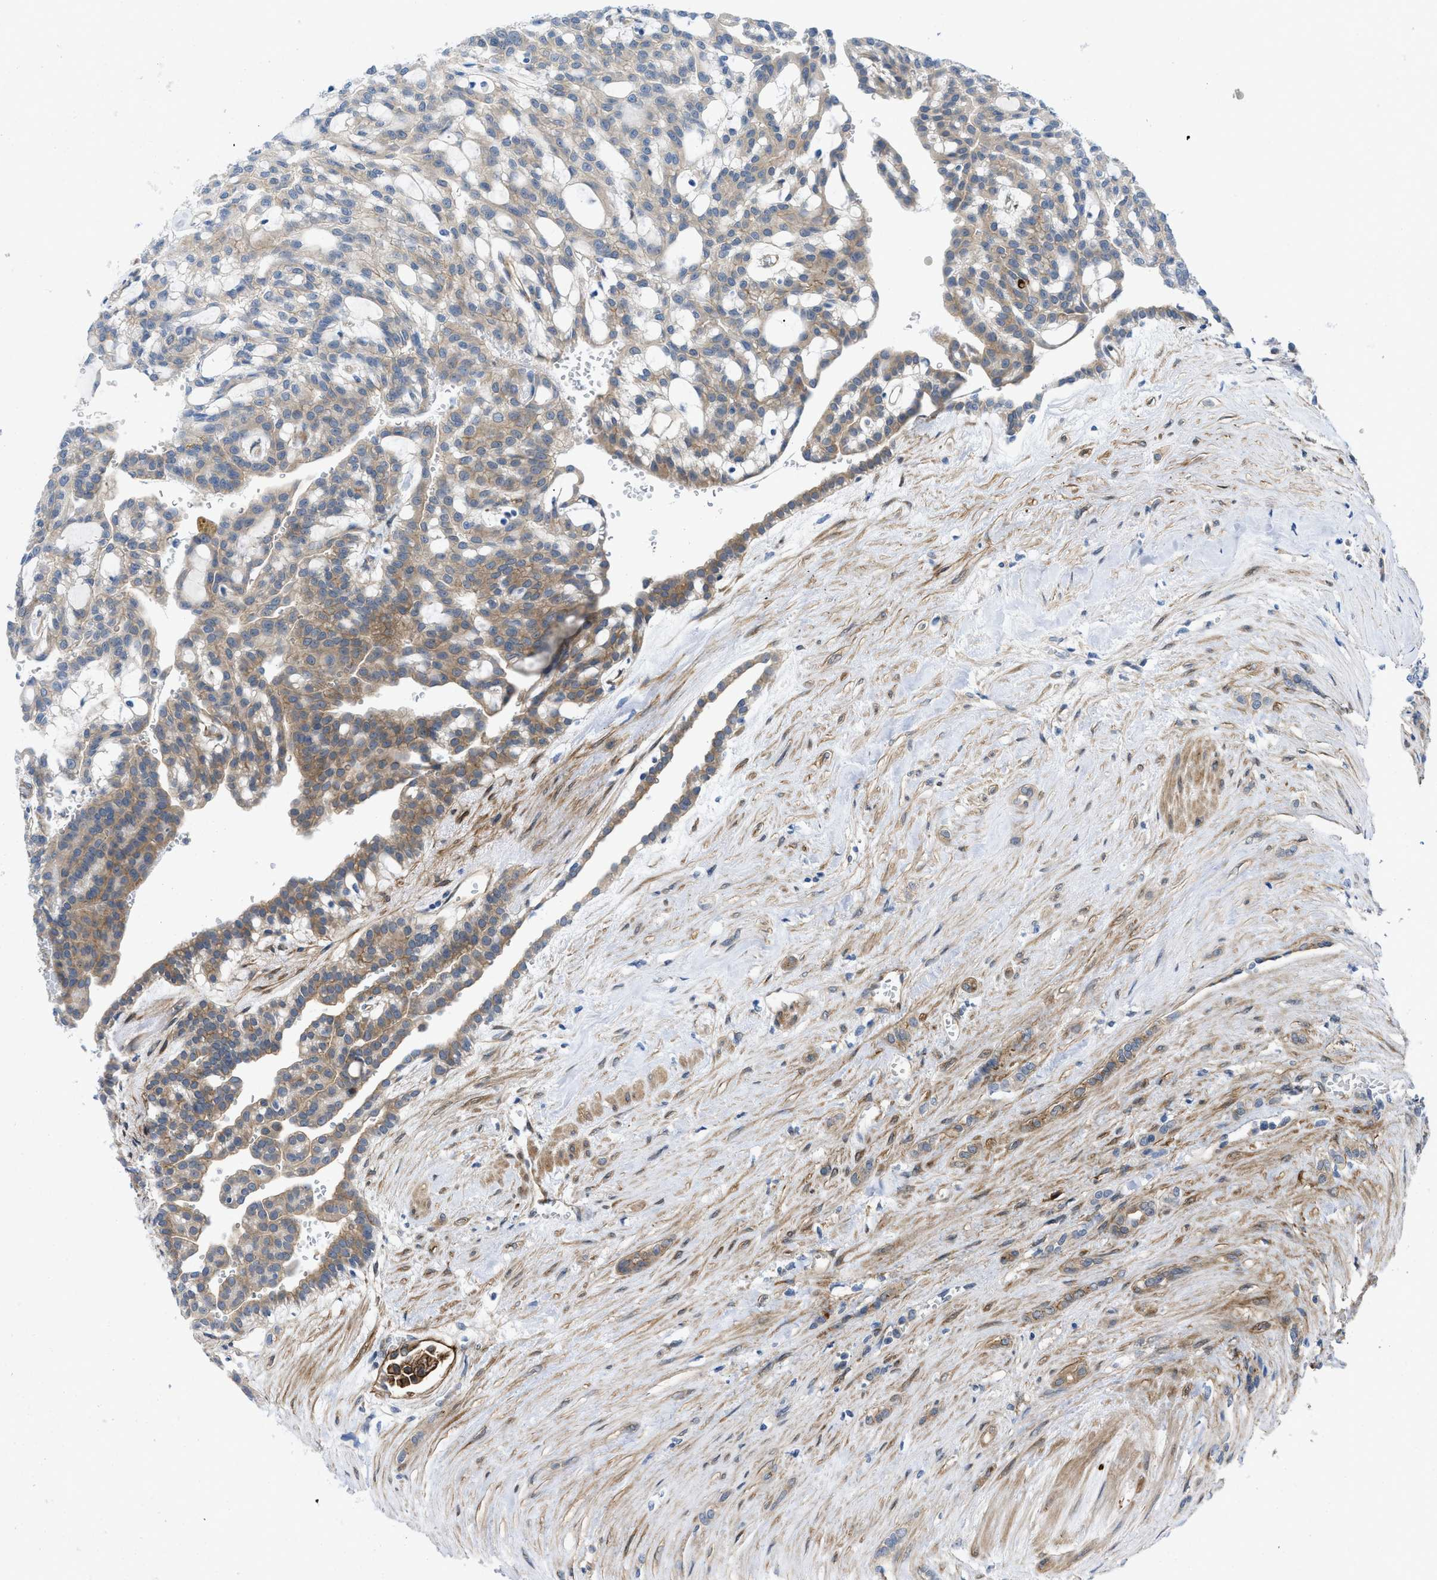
{"staining": {"intensity": "weak", "quantity": ">75%", "location": "cytoplasmic/membranous"}, "tissue": "renal cancer", "cell_type": "Tumor cells", "image_type": "cancer", "snomed": [{"axis": "morphology", "description": "Adenocarcinoma, NOS"}, {"axis": "topography", "description": "Kidney"}], "caption": "Renal cancer (adenocarcinoma) was stained to show a protein in brown. There is low levels of weak cytoplasmic/membranous staining in approximately >75% of tumor cells.", "gene": "PDLIM5", "patient": {"sex": "male", "age": 63}}